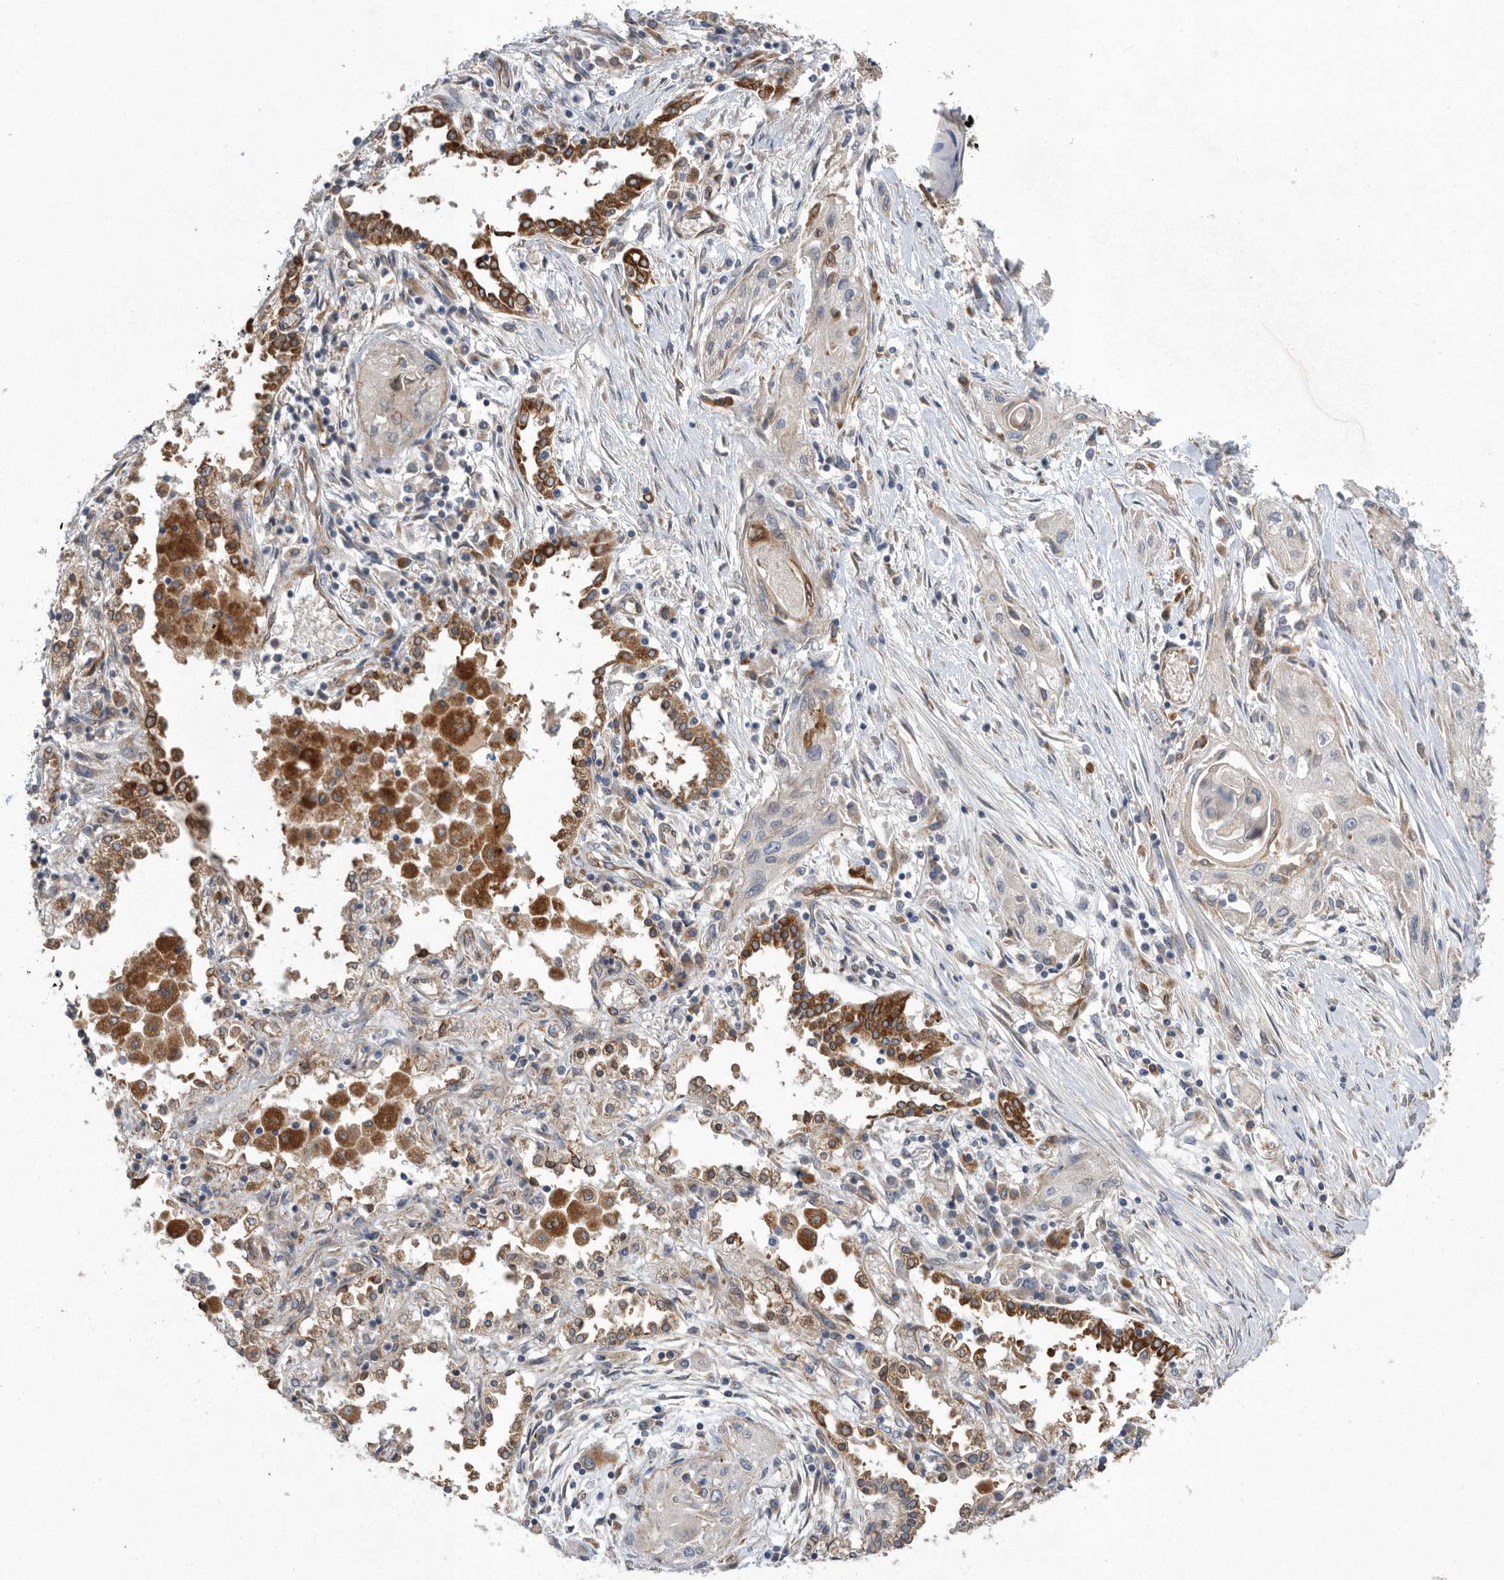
{"staining": {"intensity": "negative", "quantity": "none", "location": "none"}, "tissue": "lung cancer", "cell_type": "Tumor cells", "image_type": "cancer", "snomed": [{"axis": "morphology", "description": "Squamous cell carcinoma, NOS"}, {"axis": "topography", "description": "Lung"}], "caption": "DAB (3,3'-diaminobenzidine) immunohistochemical staining of squamous cell carcinoma (lung) shows no significant expression in tumor cells.", "gene": "PON2", "patient": {"sex": "female", "age": 47}}